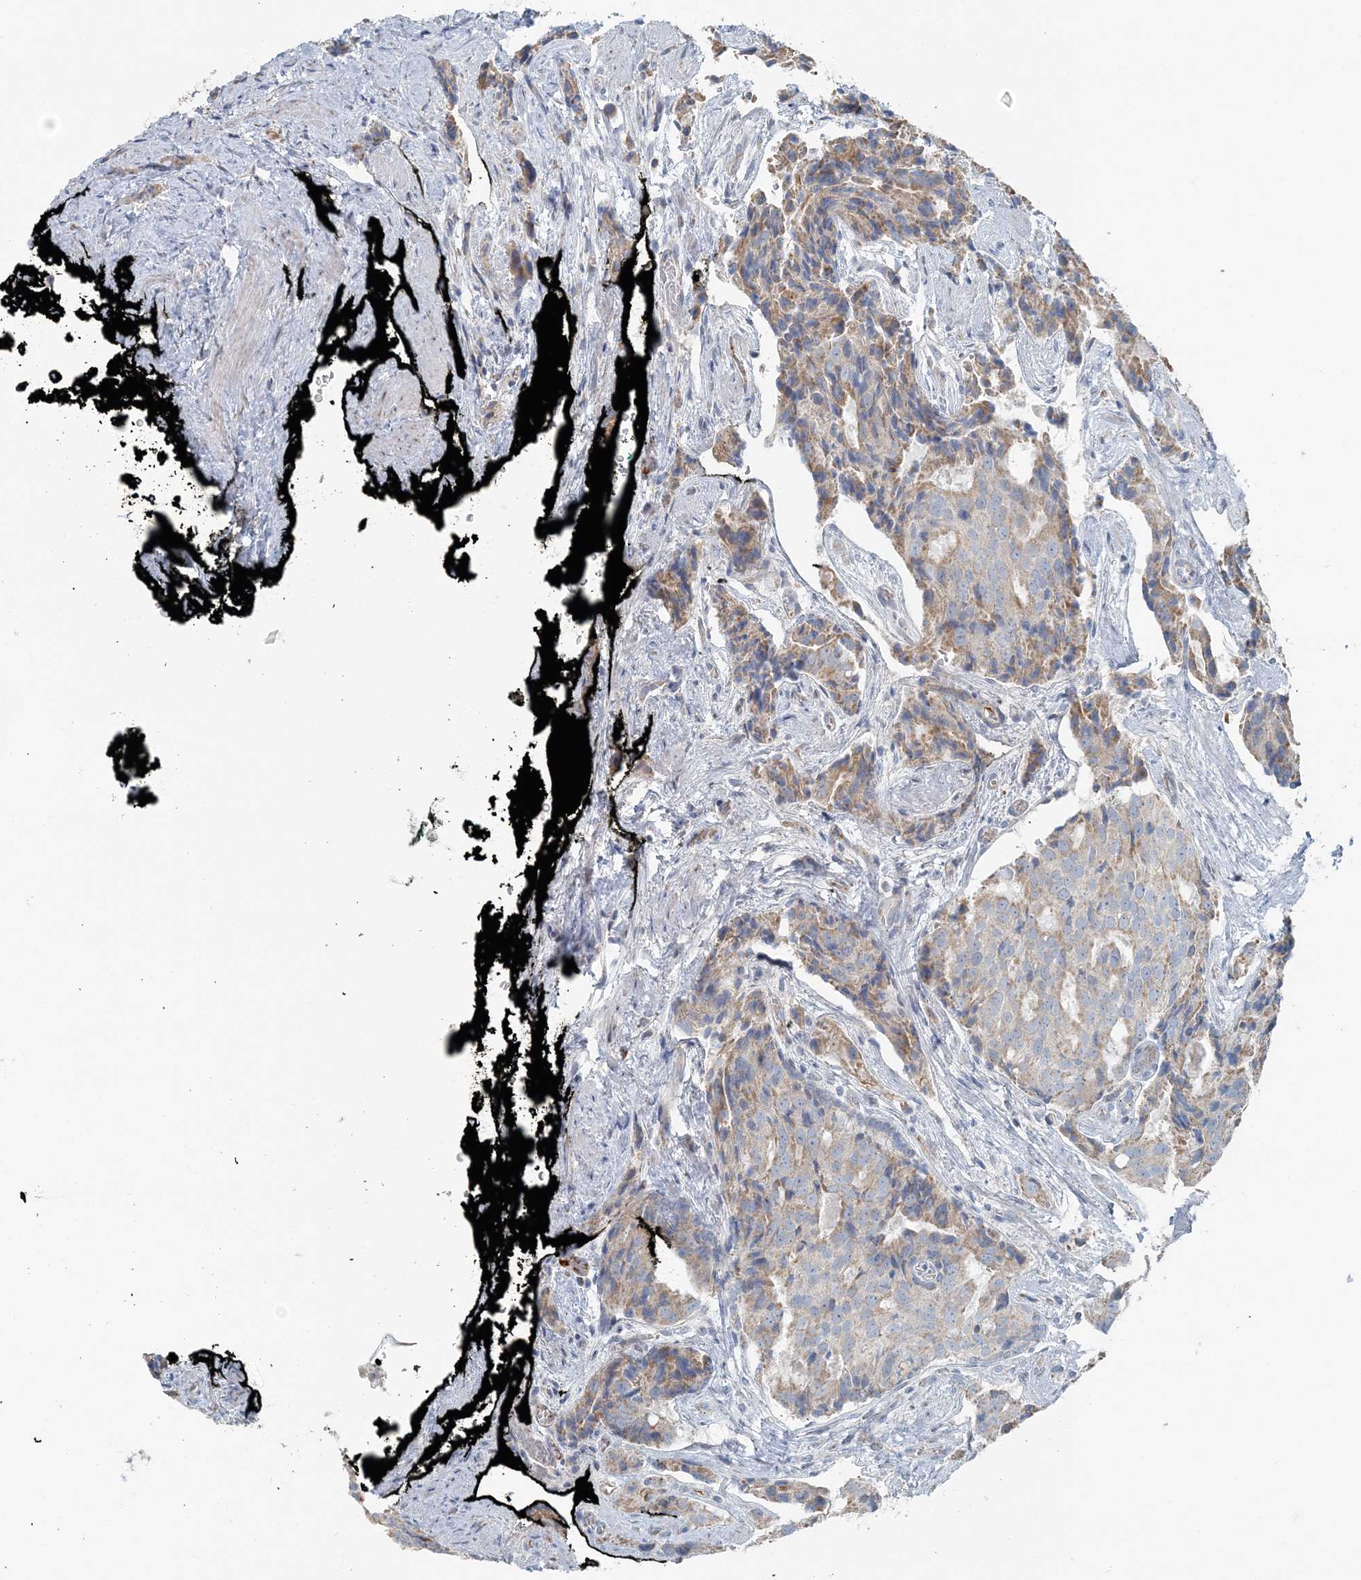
{"staining": {"intensity": "weak", "quantity": ">75%", "location": "cytoplasmic/membranous"}, "tissue": "prostate cancer", "cell_type": "Tumor cells", "image_type": "cancer", "snomed": [{"axis": "morphology", "description": "Adenocarcinoma, High grade"}, {"axis": "topography", "description": "Prostate"}], "caption": "Brown immunohistochemical staining in human prostate adenocarcinoma (high-grade) demonstrates weak cytoplasmic/membranous staining in approximately >75% of tumor cells.", "gene": "SLC22A16", "patient": {"sex": "male", "age": 58}}